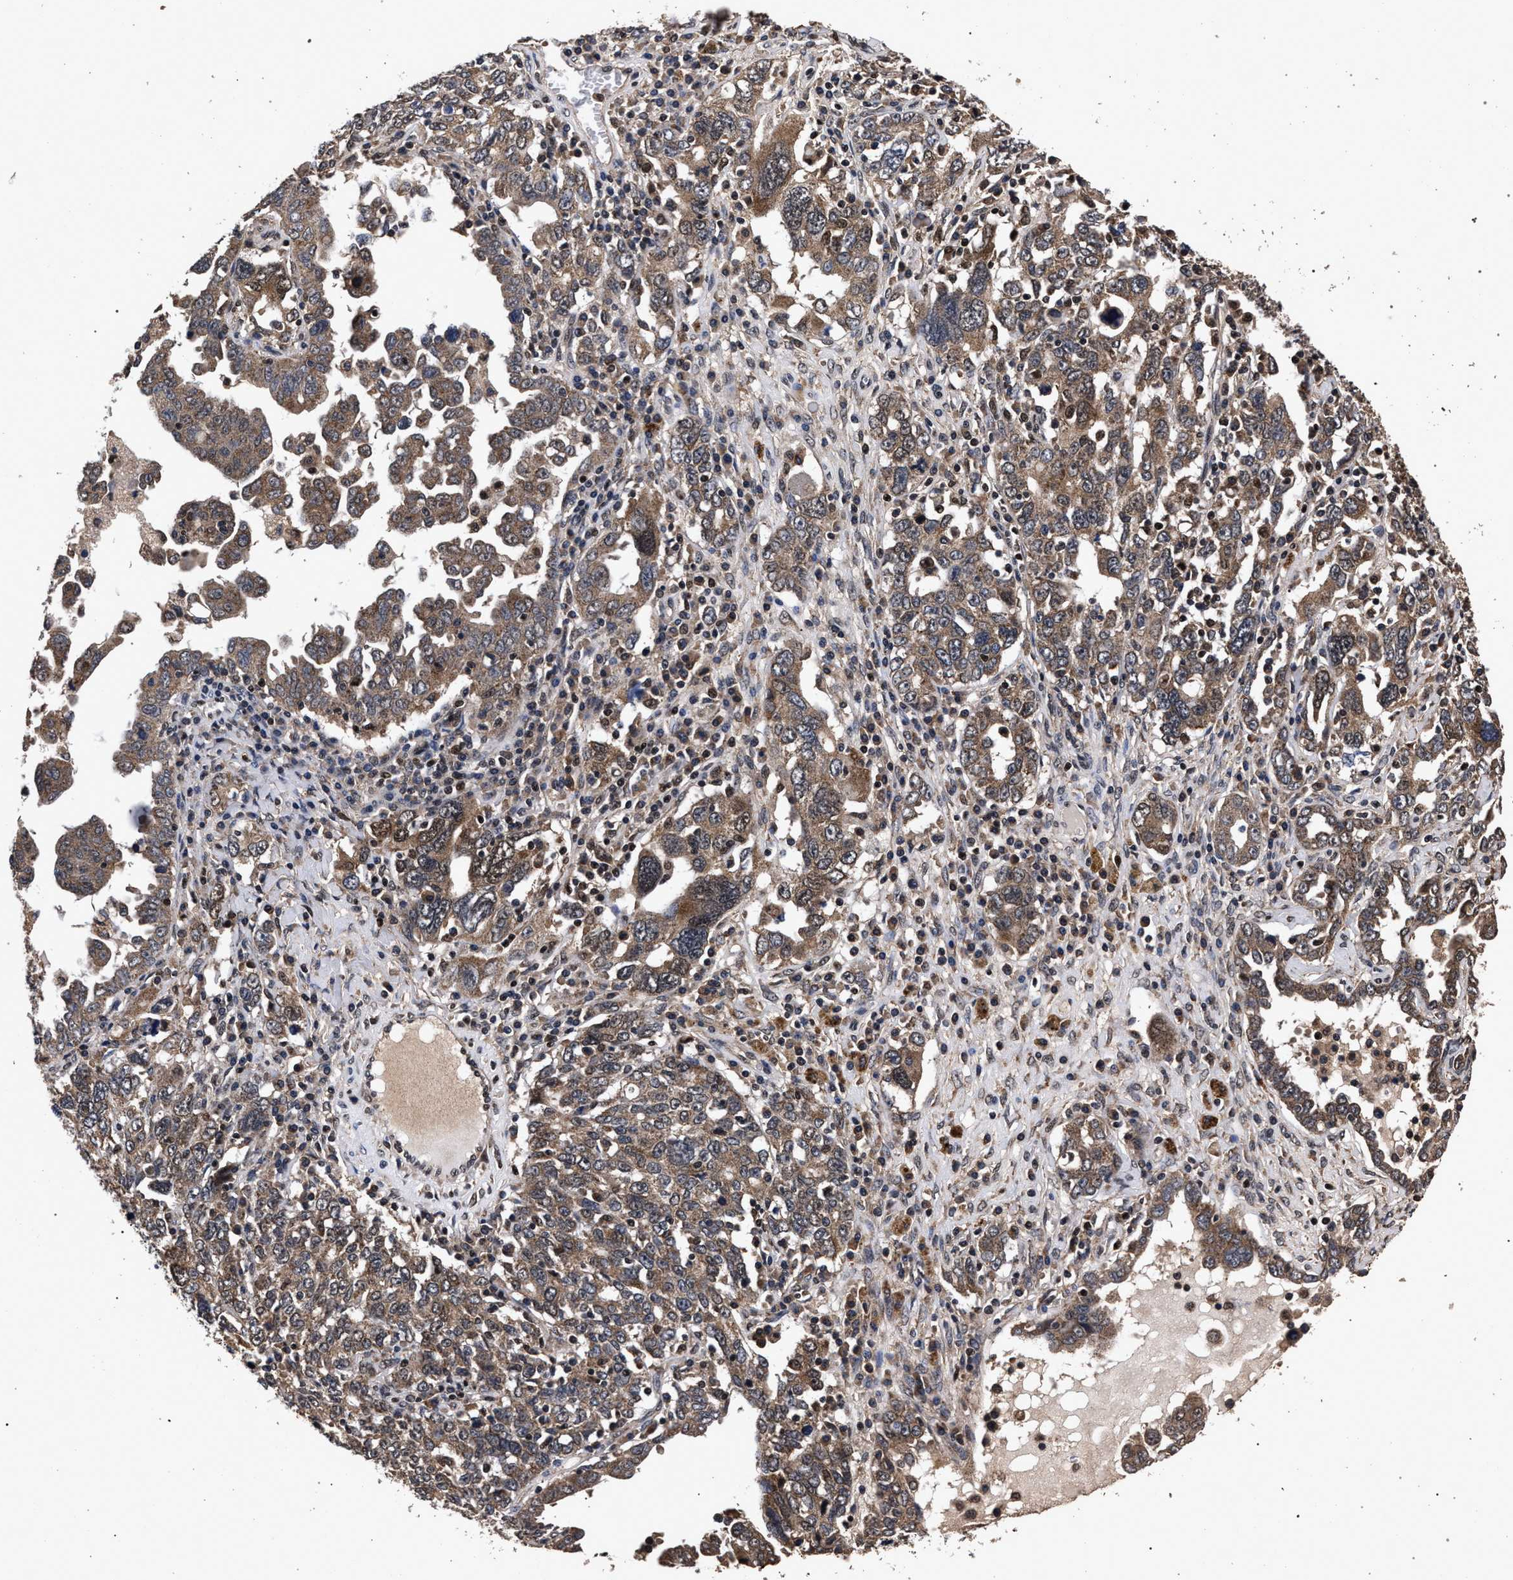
{"staining": {"intensity": "moderate", "quantity": ">75%", "location": "cytoplasmic/membranous"}, "tissue": "ovarian cancer", "cell_type": "Tumor cells", "image_type": "cancer", "snomed": [{"axis": "morphology", "description": "Carcinoma, endometroid"}, {"axis": "topography", "description": "Ovary"}], "caption": "Ovarian endometroid carcinoma tissue exhibits moderate cytoplasmic/membranous staining in about >75% of tumor cells, visualized by immunohistochemistry.", "gene": "ACOX1", "patient": {"sex": "female", "age": 62}}